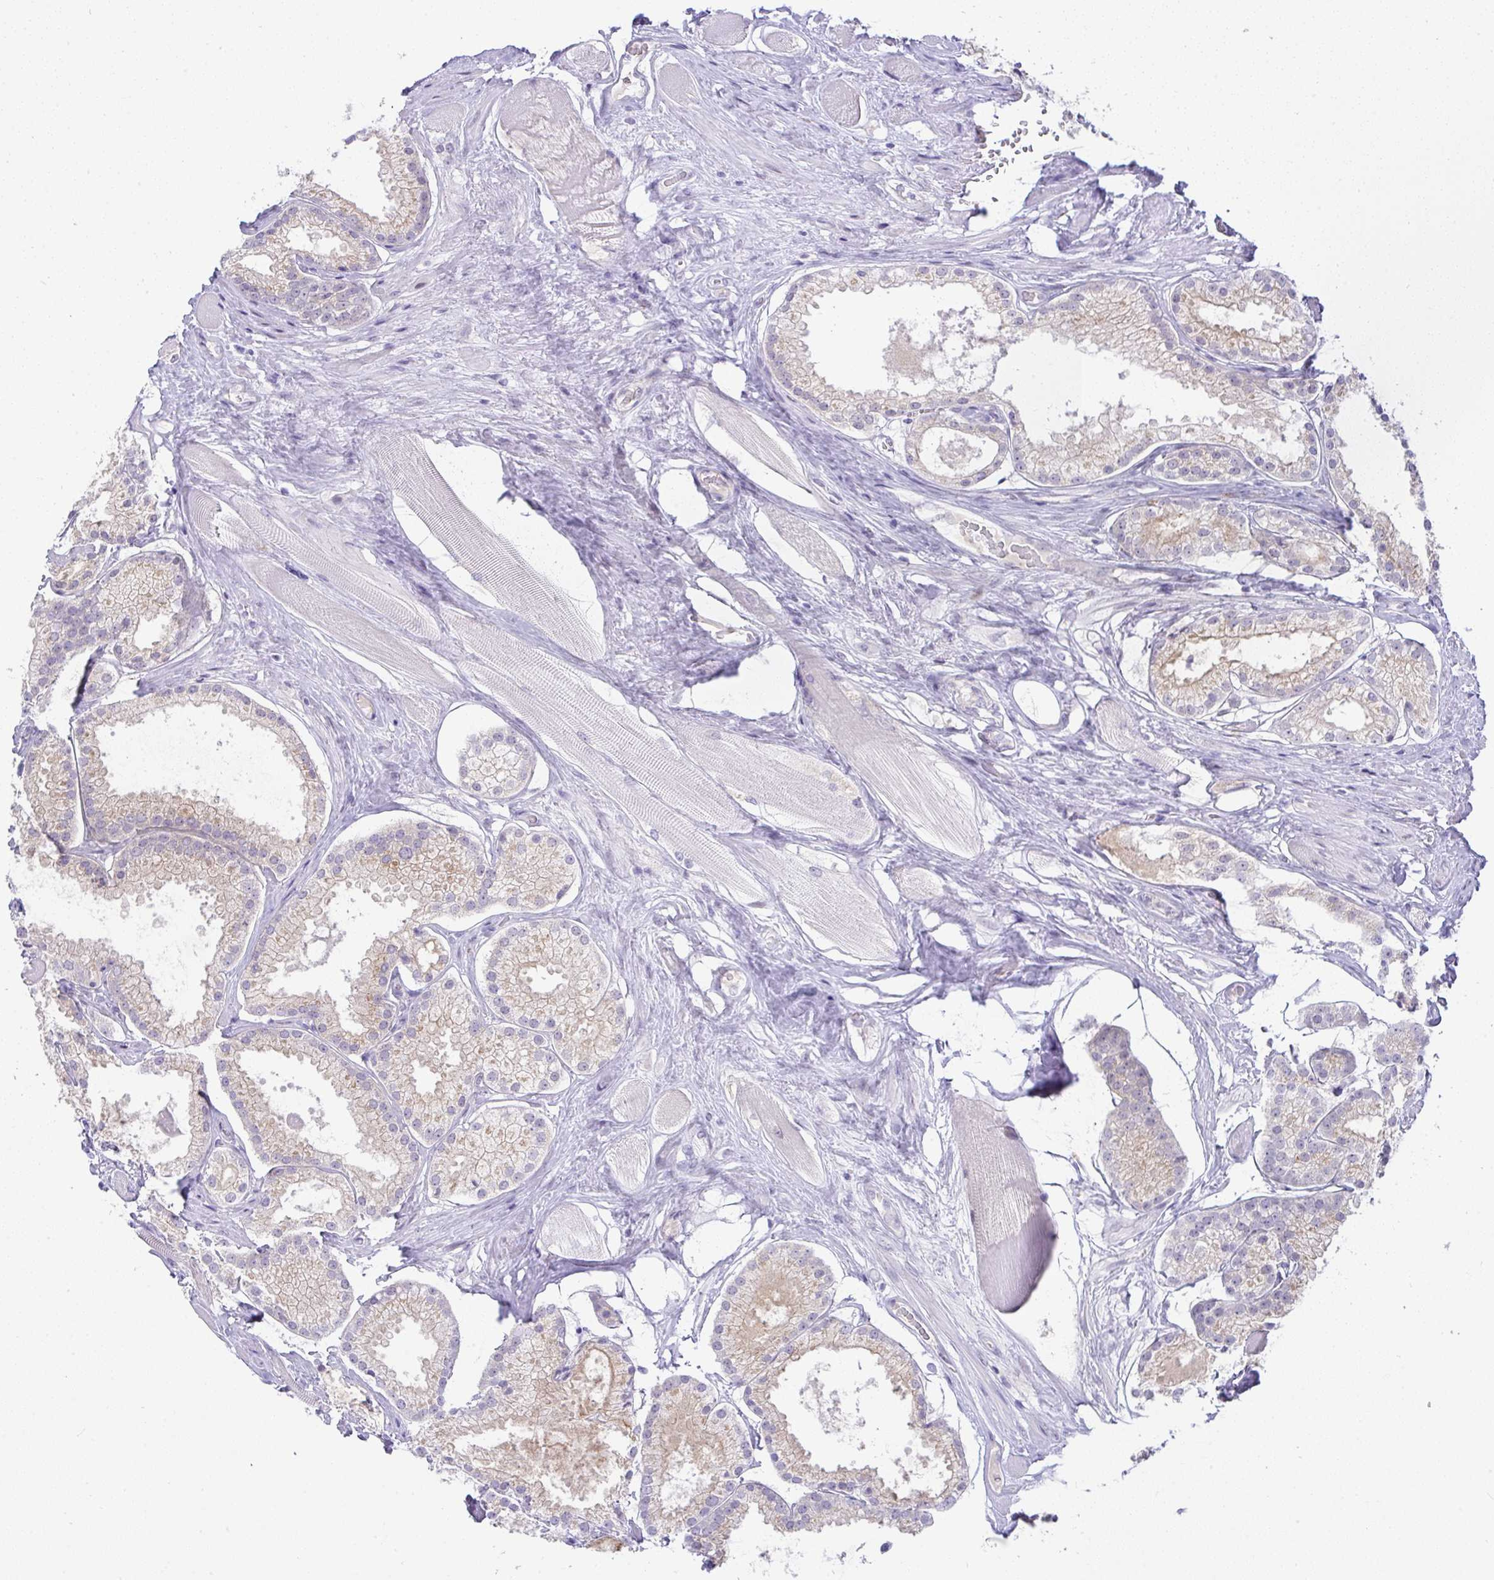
{"staining": {"intensity": "weak", "quantity": "25%-75%", "location": "cytoplasmic/membranous"}, "tissue": "prostate cancer", "cell_type": "Tumor cells", "image_type": "cancer", "snomed": [{"axis": "morphology", "description": "Adenocarcinoma, High grade"}, {"axis": "topography", "description": "Prostate"}], "caption": "IHC (DAB (3,3'-diaminobenzidine)) staining of human prostate cancer (adenocarcinoma (high-grade)) demonstrates weak cytoplasmic/membranous protein expression in approximately 25%-75% of tumor cells.", "gene": "FAM177A1", "patient": {"sex": "male", "age": 68}}